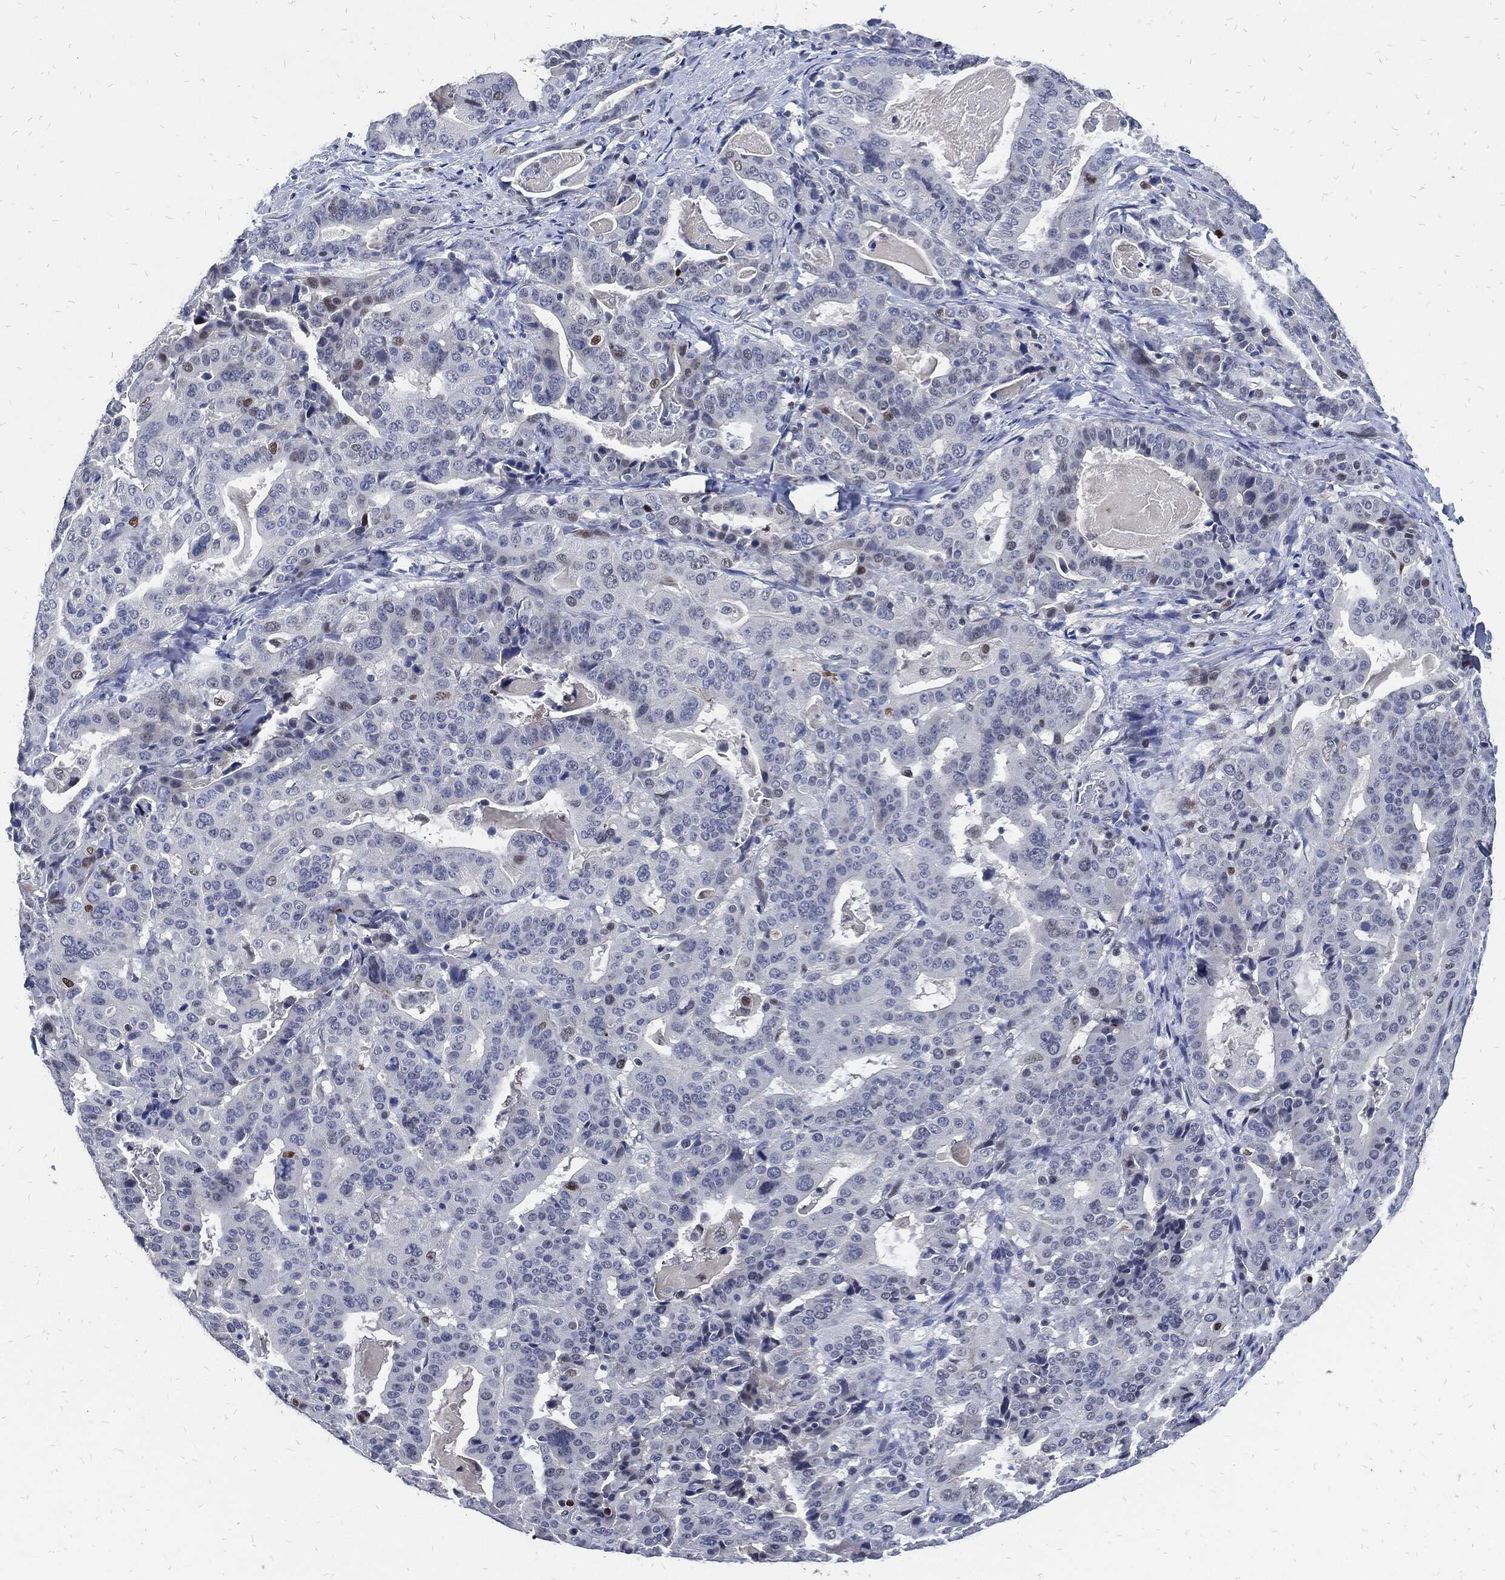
{"staining": {"intensity": "negative", "quantity": "none", "location": "none"}, "tissue": "stomach cancer", "cell_type": "Tumor cells", "image_type": "cancer", "snomed": [{"axis": "morphology", "description": "Adenocarcinoma, NOS"}, {"axis": "topography", "description": "Stomach"}], "caption": "Micrograph shows no significant protein staining in tumor cells of stomach adenocarcinoma. The staining is performed using DAB (3,3'-diaminobenzidine) brown chromogen with nuclei counter-stained in using hematoxylin.", "gene": "JUN", "patient": {"sex": "male", "age": 48}}